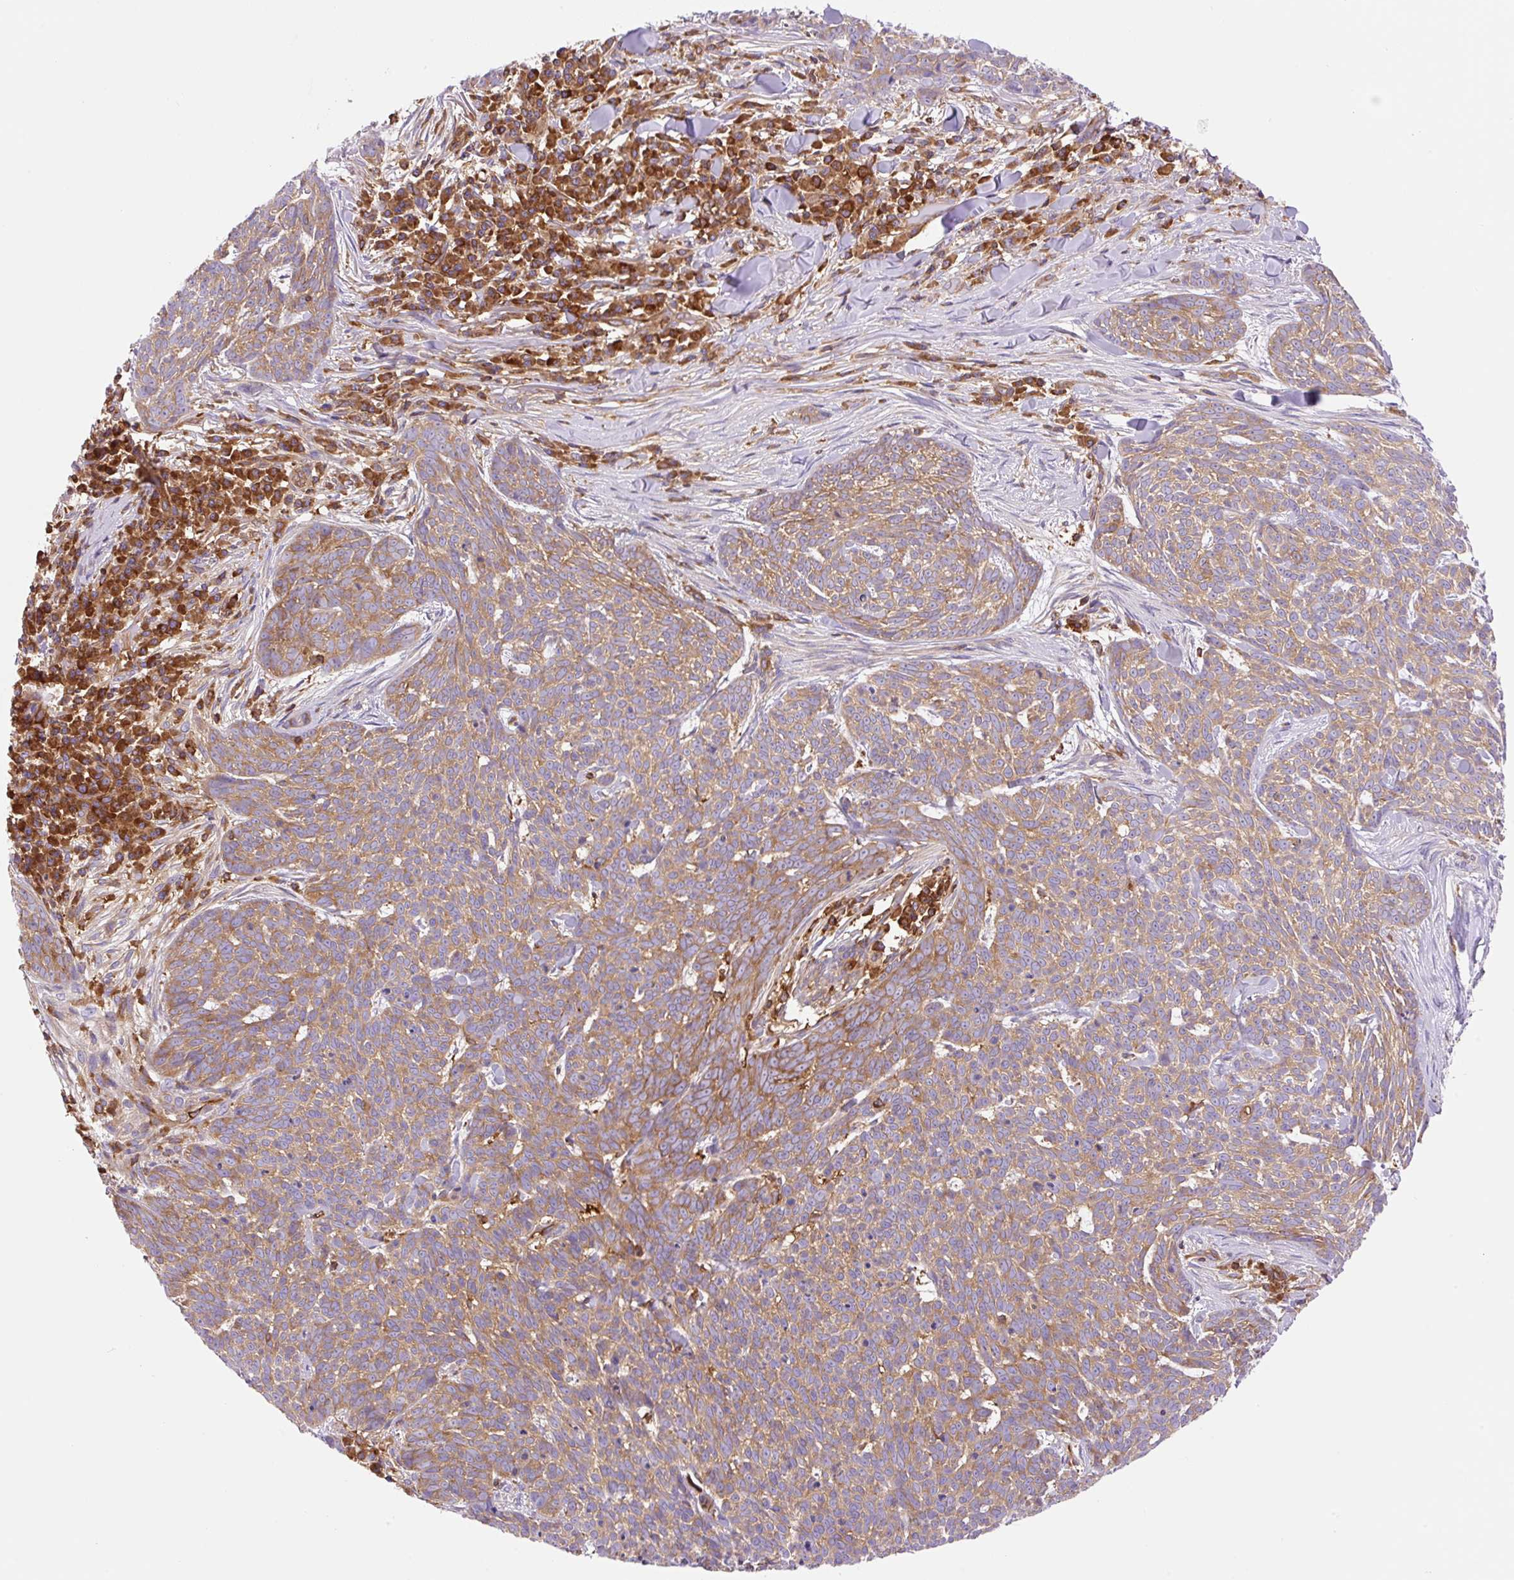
{"staining": {"intensity": "moderate", "quantity": ">75%", "location": "cytoplasmic/membranous"}, "tissue": "skin cancer", "cell_type": "Tumor cells", "image_type": "cancer", "snomed": [{"axis": "morphology", "description": "Basal cell carcinoma"}, {"axis": "topography", "description": "Skin"}], "caption": "There is medium levels of moderate cytoplasmic/membranous positivity in tumor cells of skin cancer (basal cell carcinoma), as demonstrated by immunohistochemical staining (brown color).", "gene": "DNM2", "patient": {"sex": "female", "age": 93}}